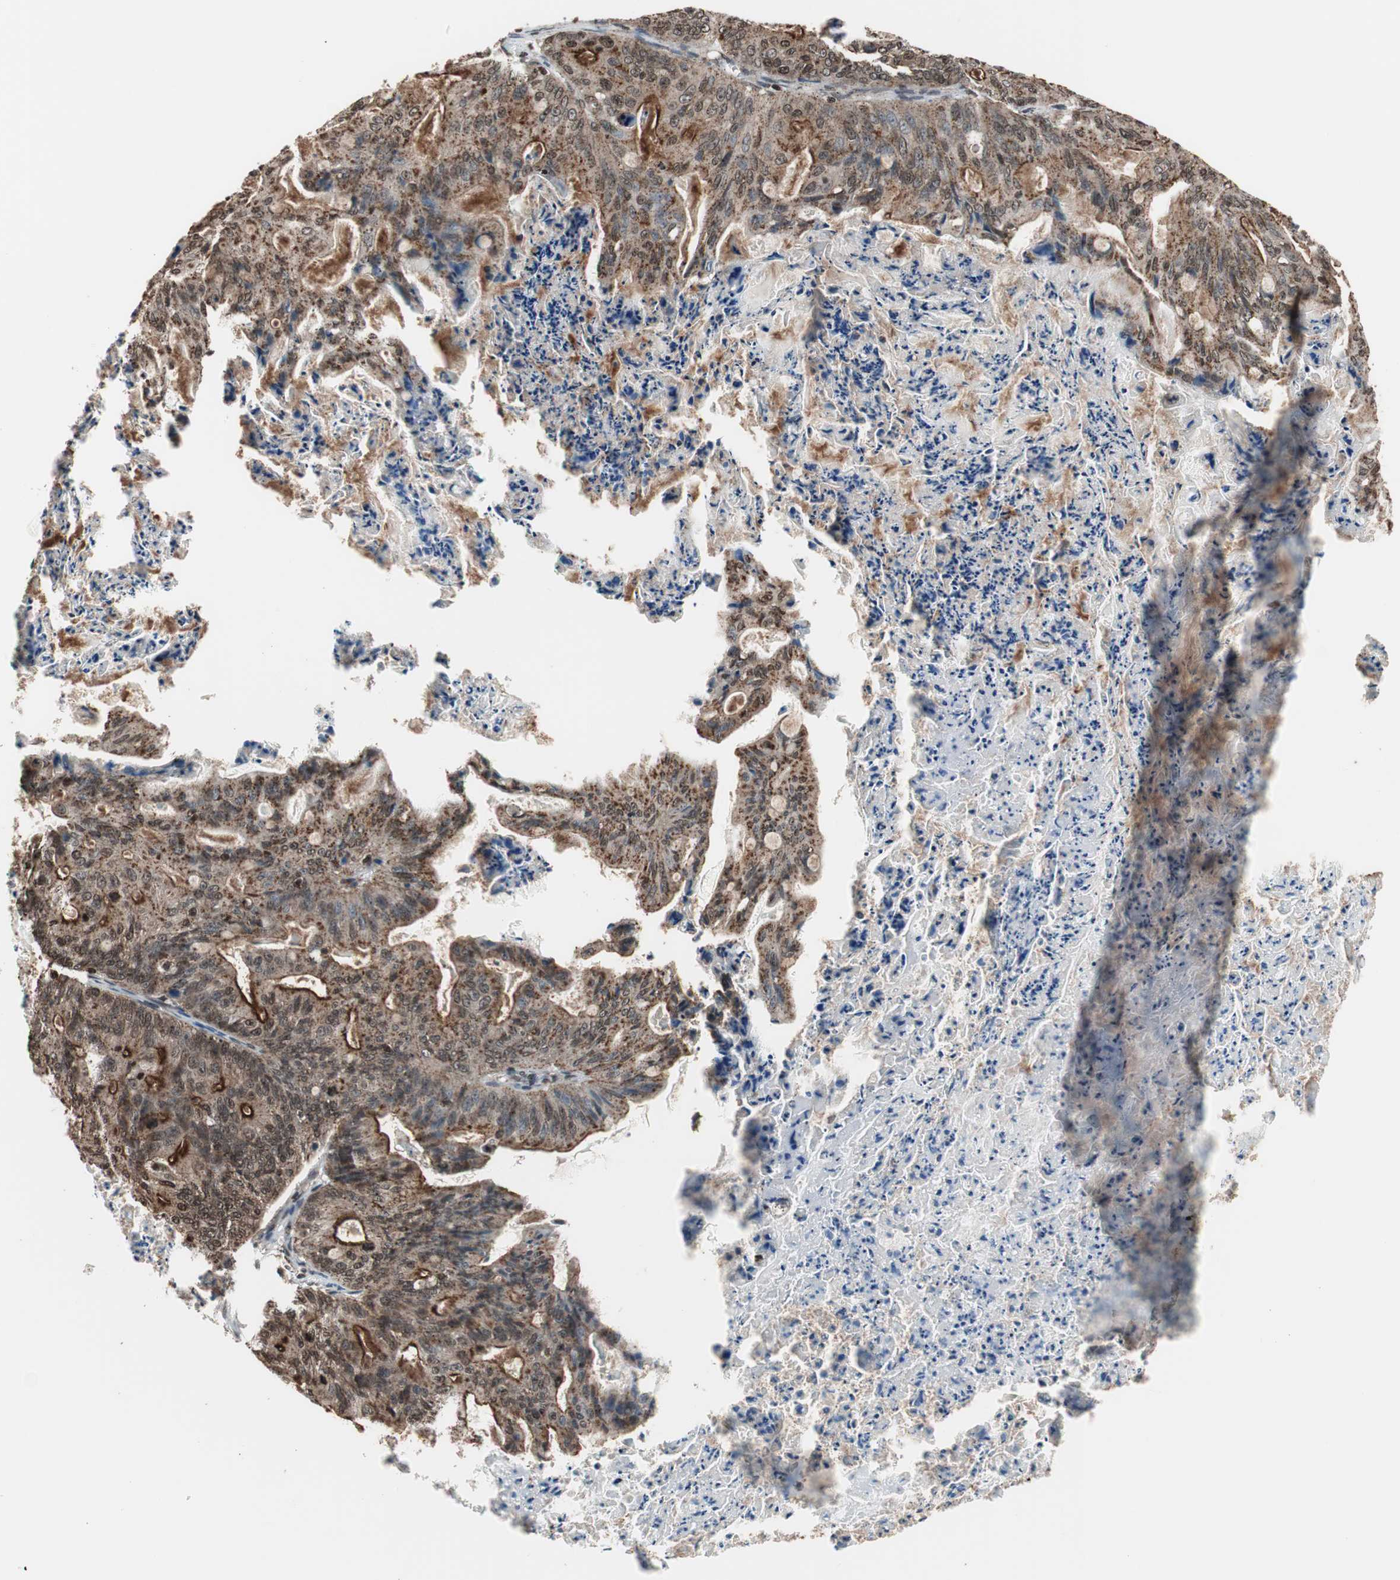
{"staining": {"intensity": "weak", "quantity": ">75%", "location": "nuclear"}, "tissue": "ovarian cancer", "cell_type": "Tumor cells", "image_type": "cancer", "snomed": [{"axis": "morphology", "description": "Cystadenocarcinoma, mucinous, NOS"}, {"axis": "topography", "description": "Ovary"}], "caption": "The histopathology image shows a brown stain indicating the presence of a protein in the nuclear of tumor cells in ovarian cancer. (DAB = brown stain, brightfield microscopy at high magnification).", "gene": "RFC1", "patient": {"sex": "female", "age": 36}}